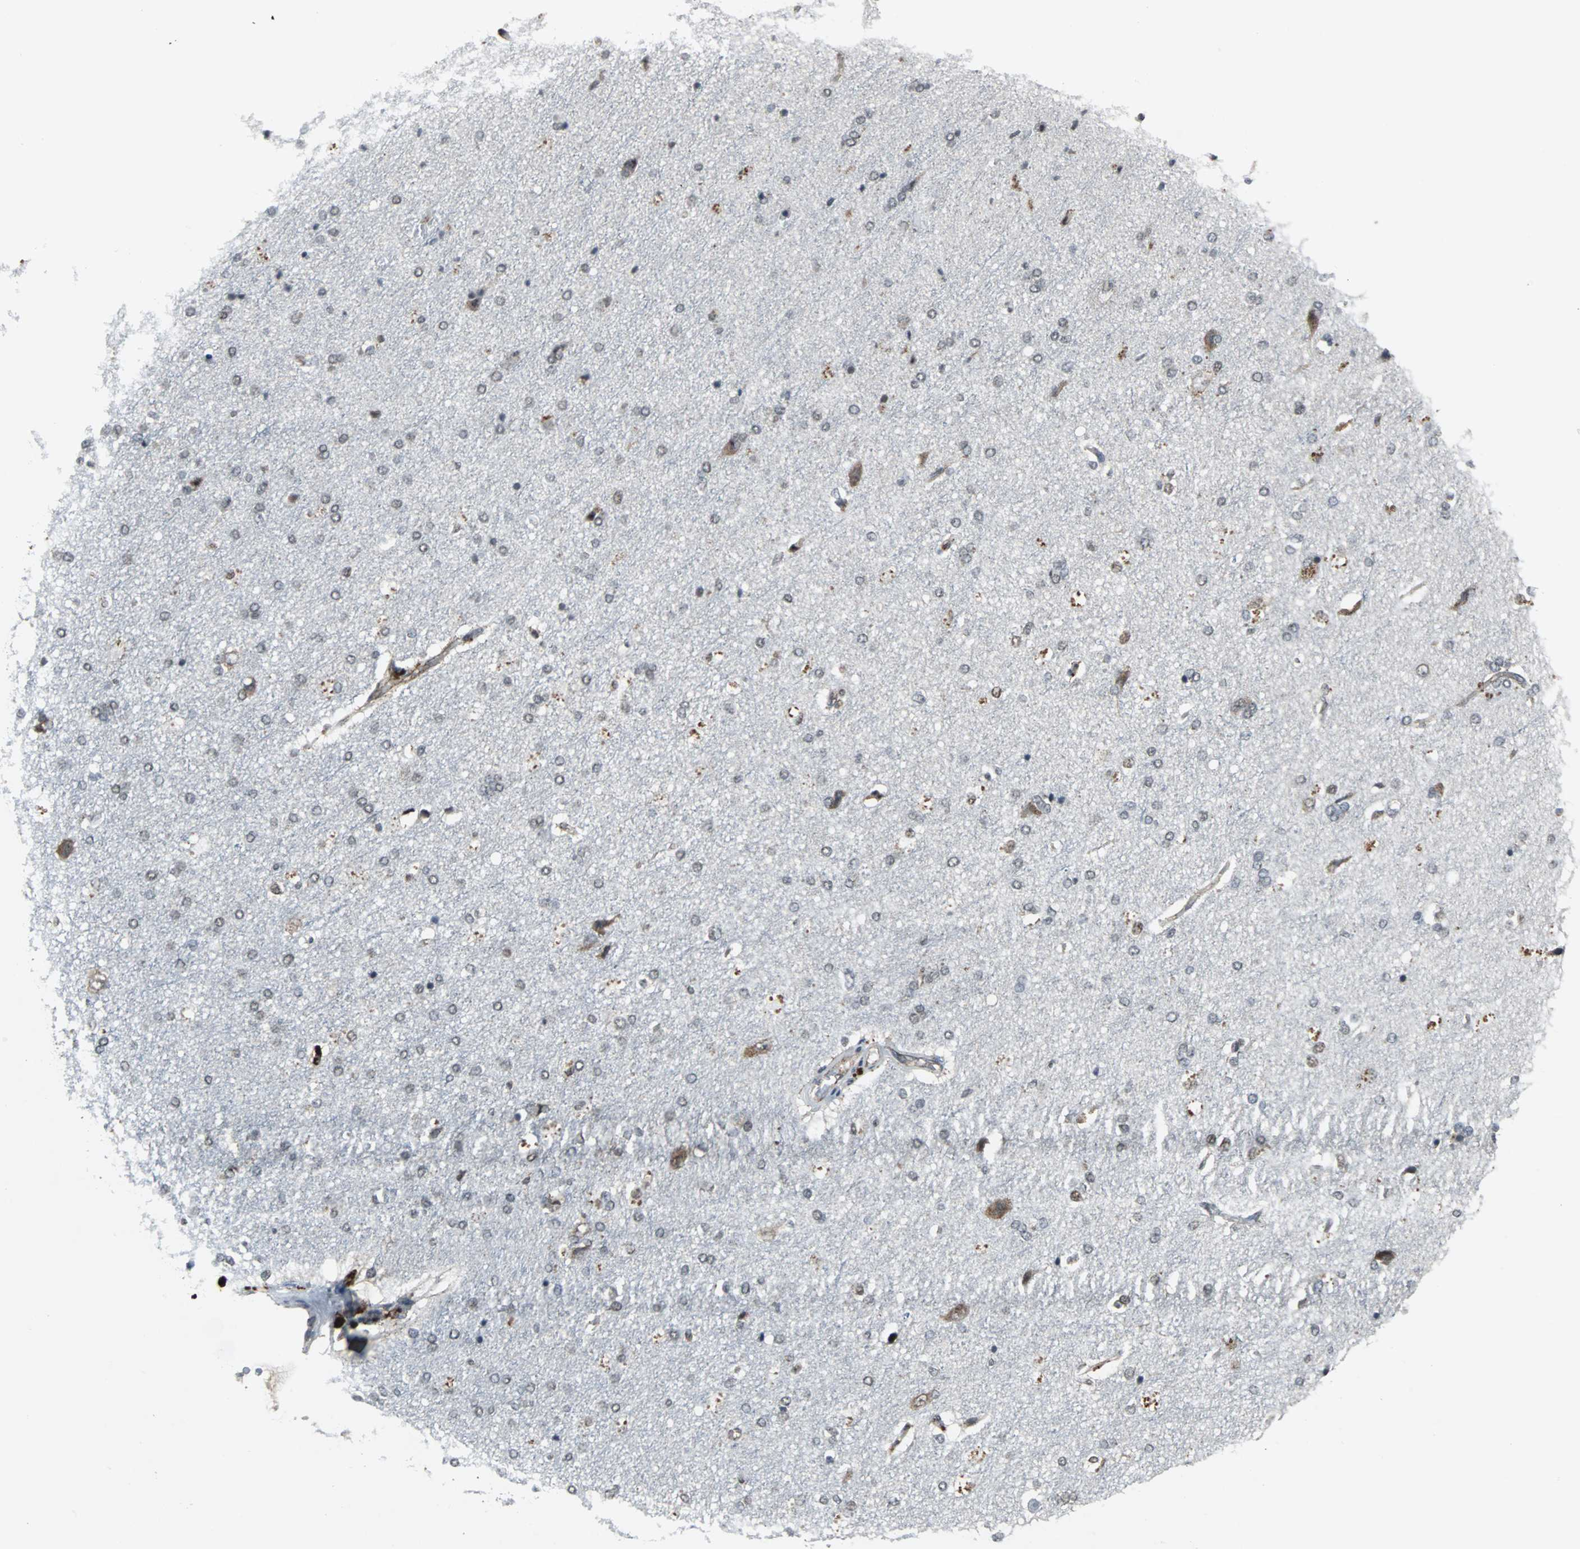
{"staining": {"intensity": "moderate", "quantity": ">75%", "location": "cytoplasmic/membranous"}, "tissue": "cerebral cortex", "cell_type": "Endothelial cells", "image_type": "normal", "snomed": [{"axis": "morphology", "description": "Normal tissue, NOS"}, {"axis": "topography", "description": "Cerebral cortex"}], "caption": "Endothelial cells display medium levels of moderate cytoplasmic/membranous positivity in about >75% of cells in normal human cerebral cortex. Using DAB (brown) and hematoxylin (blue) stains, captured at high magnification using brightfield microscopy.", "gene": "LSR", "patient": {"sex": "male", "age": 62}}